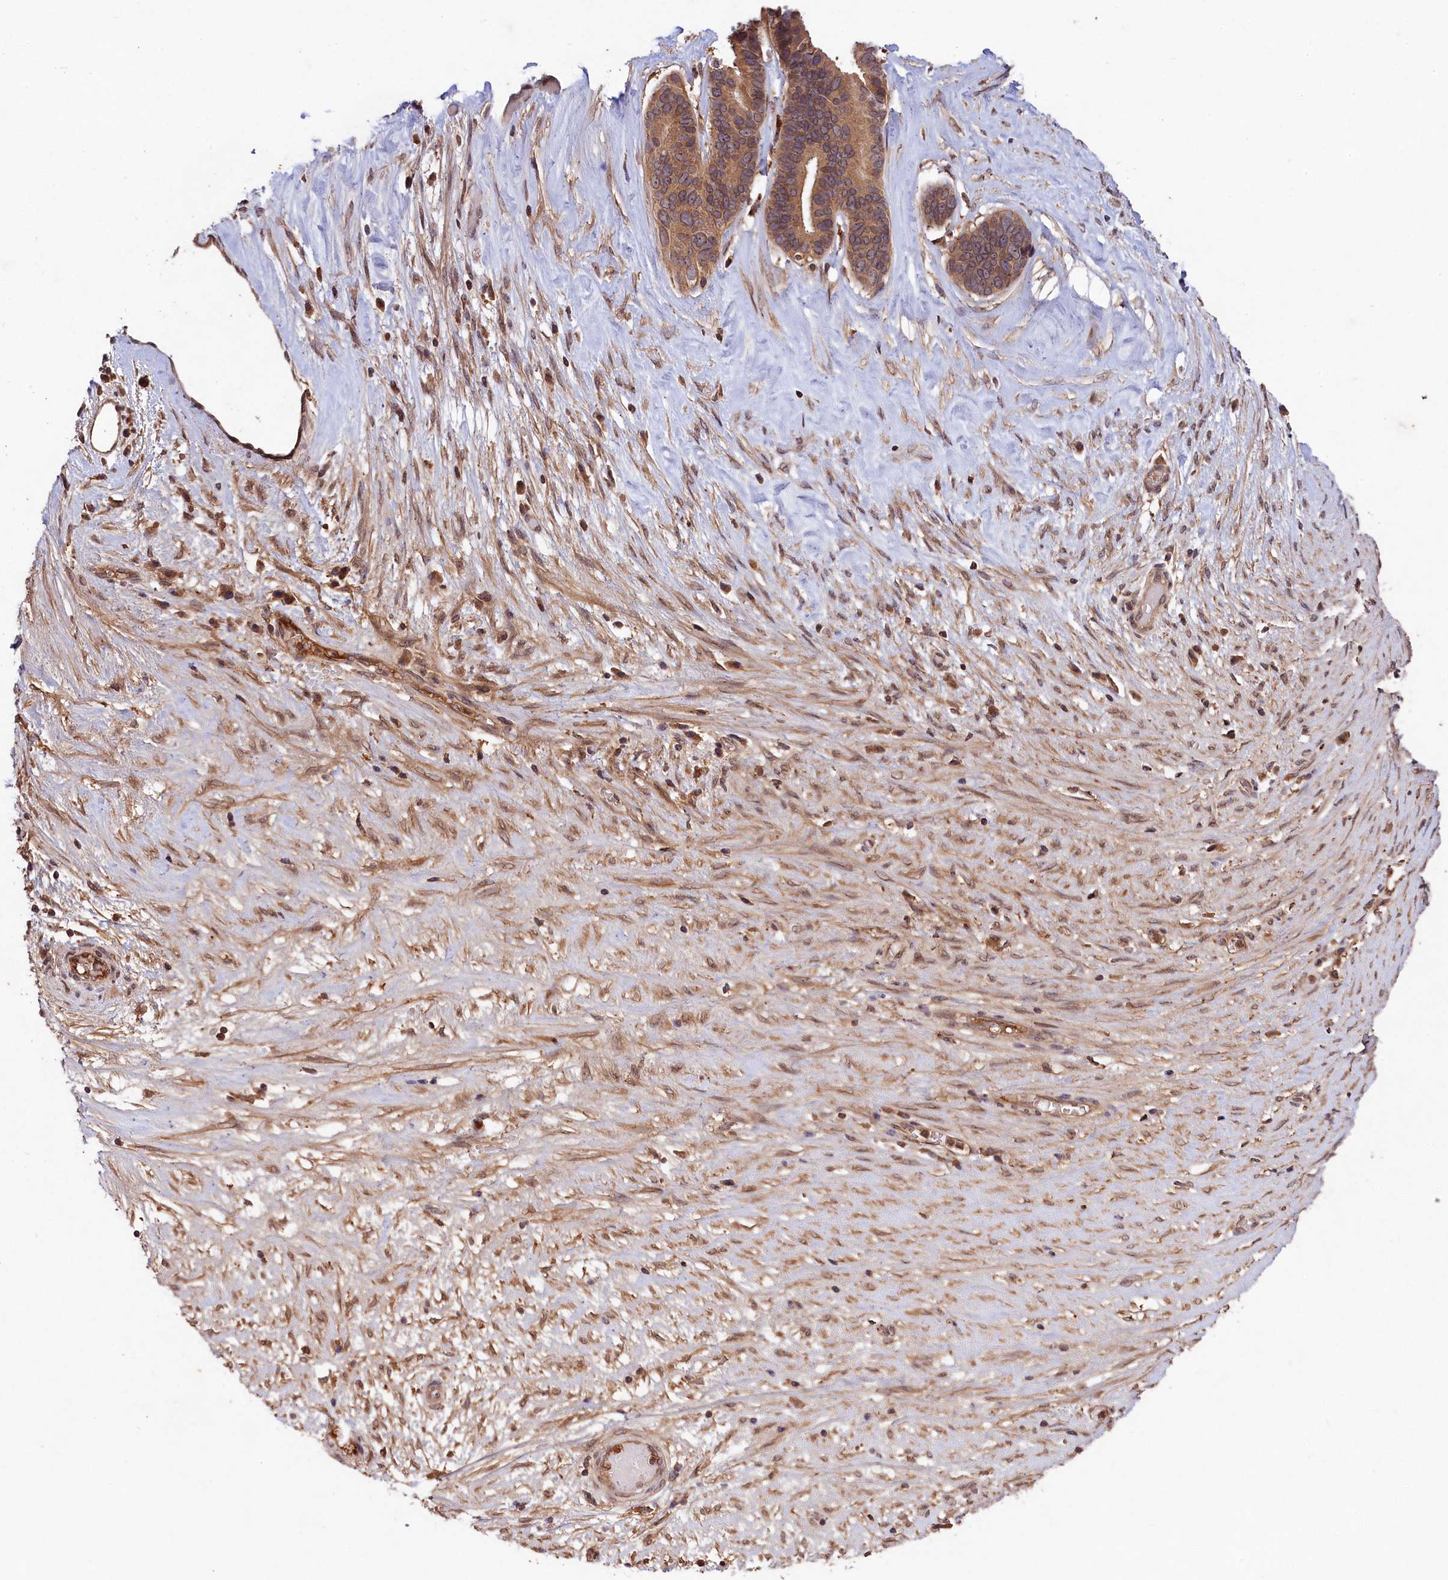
{"staining": {"intensity": "moderate", "quantity": ">75%", "location": "cytoplasmic/membranous"}, "tissue": "ovarian cancer", "cell_type": "Tumor cells", "image_type": "cancer", "snomed": [{"axis": "morphology", "description": "Cystadenocarcinoma, serous, NOS"}, {"axis": "topography", "description": "Ovary"}], "caption": "Ovarian cancer was stained to show a protein in brown. There is medium levels of moderate cytoplasmic/membranous expression in approximately >75% of tumor cells.", "gene": "CHAC1", "patient": {"sex": "female", "age": 56}}